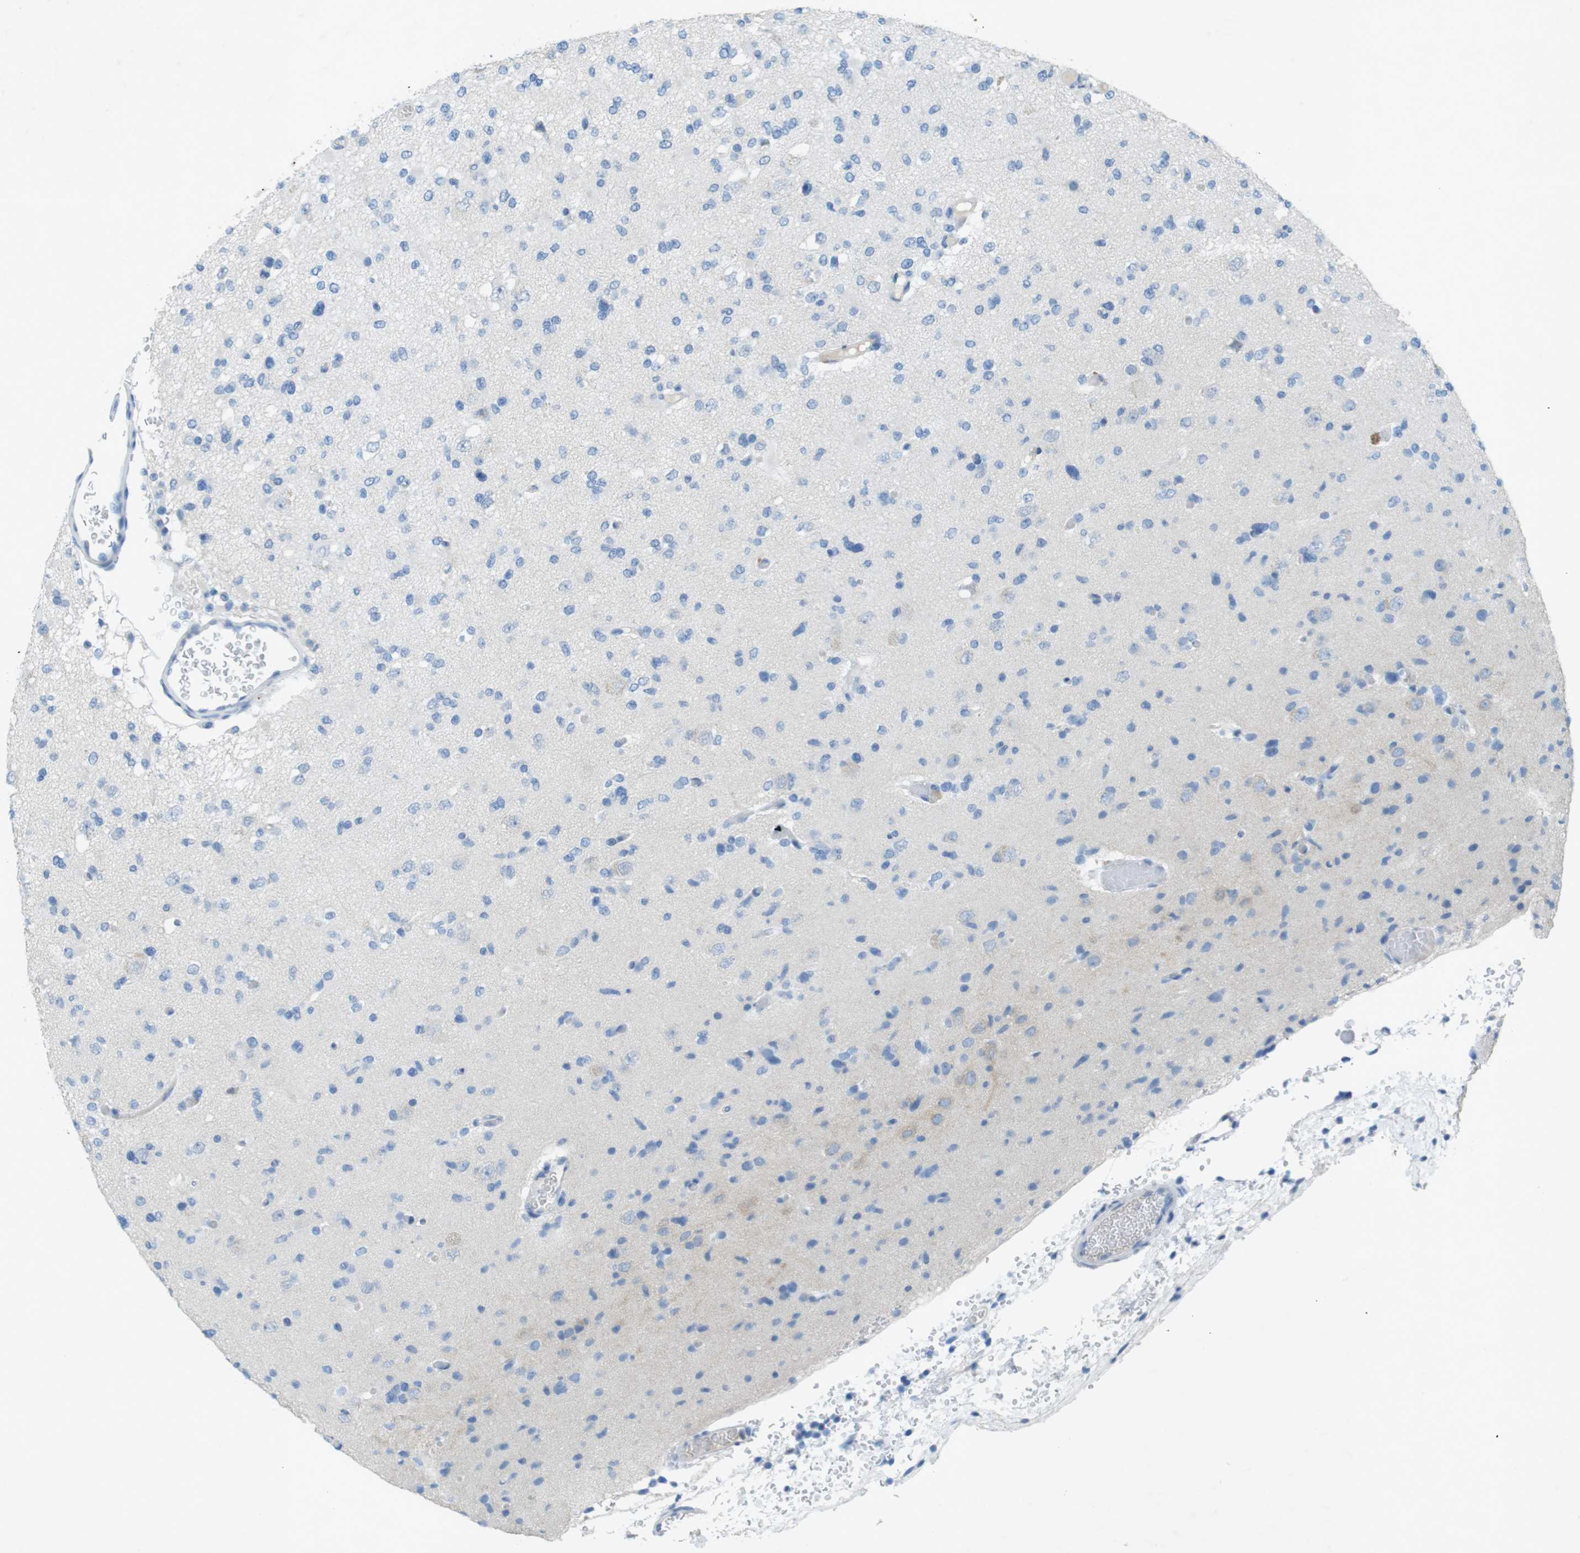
{"staining": {"intensity": "weak", "quantity": "<25%", "location": "cytoplasmic/membranous"}, "tissue": "glioma", "cell_type": "Tumor cells", "image_type": "cancer", "snomed": [{"axis": "morphology", "description": "Glioma, malignant, Low grade"}, {"axis": "topography", "description": "Brain"}], "caption": "The histopathology image displays no significant staining in tumor cells of glioma.", "gene": "CD320", "patient": {"sex": "female", "age": 22}}